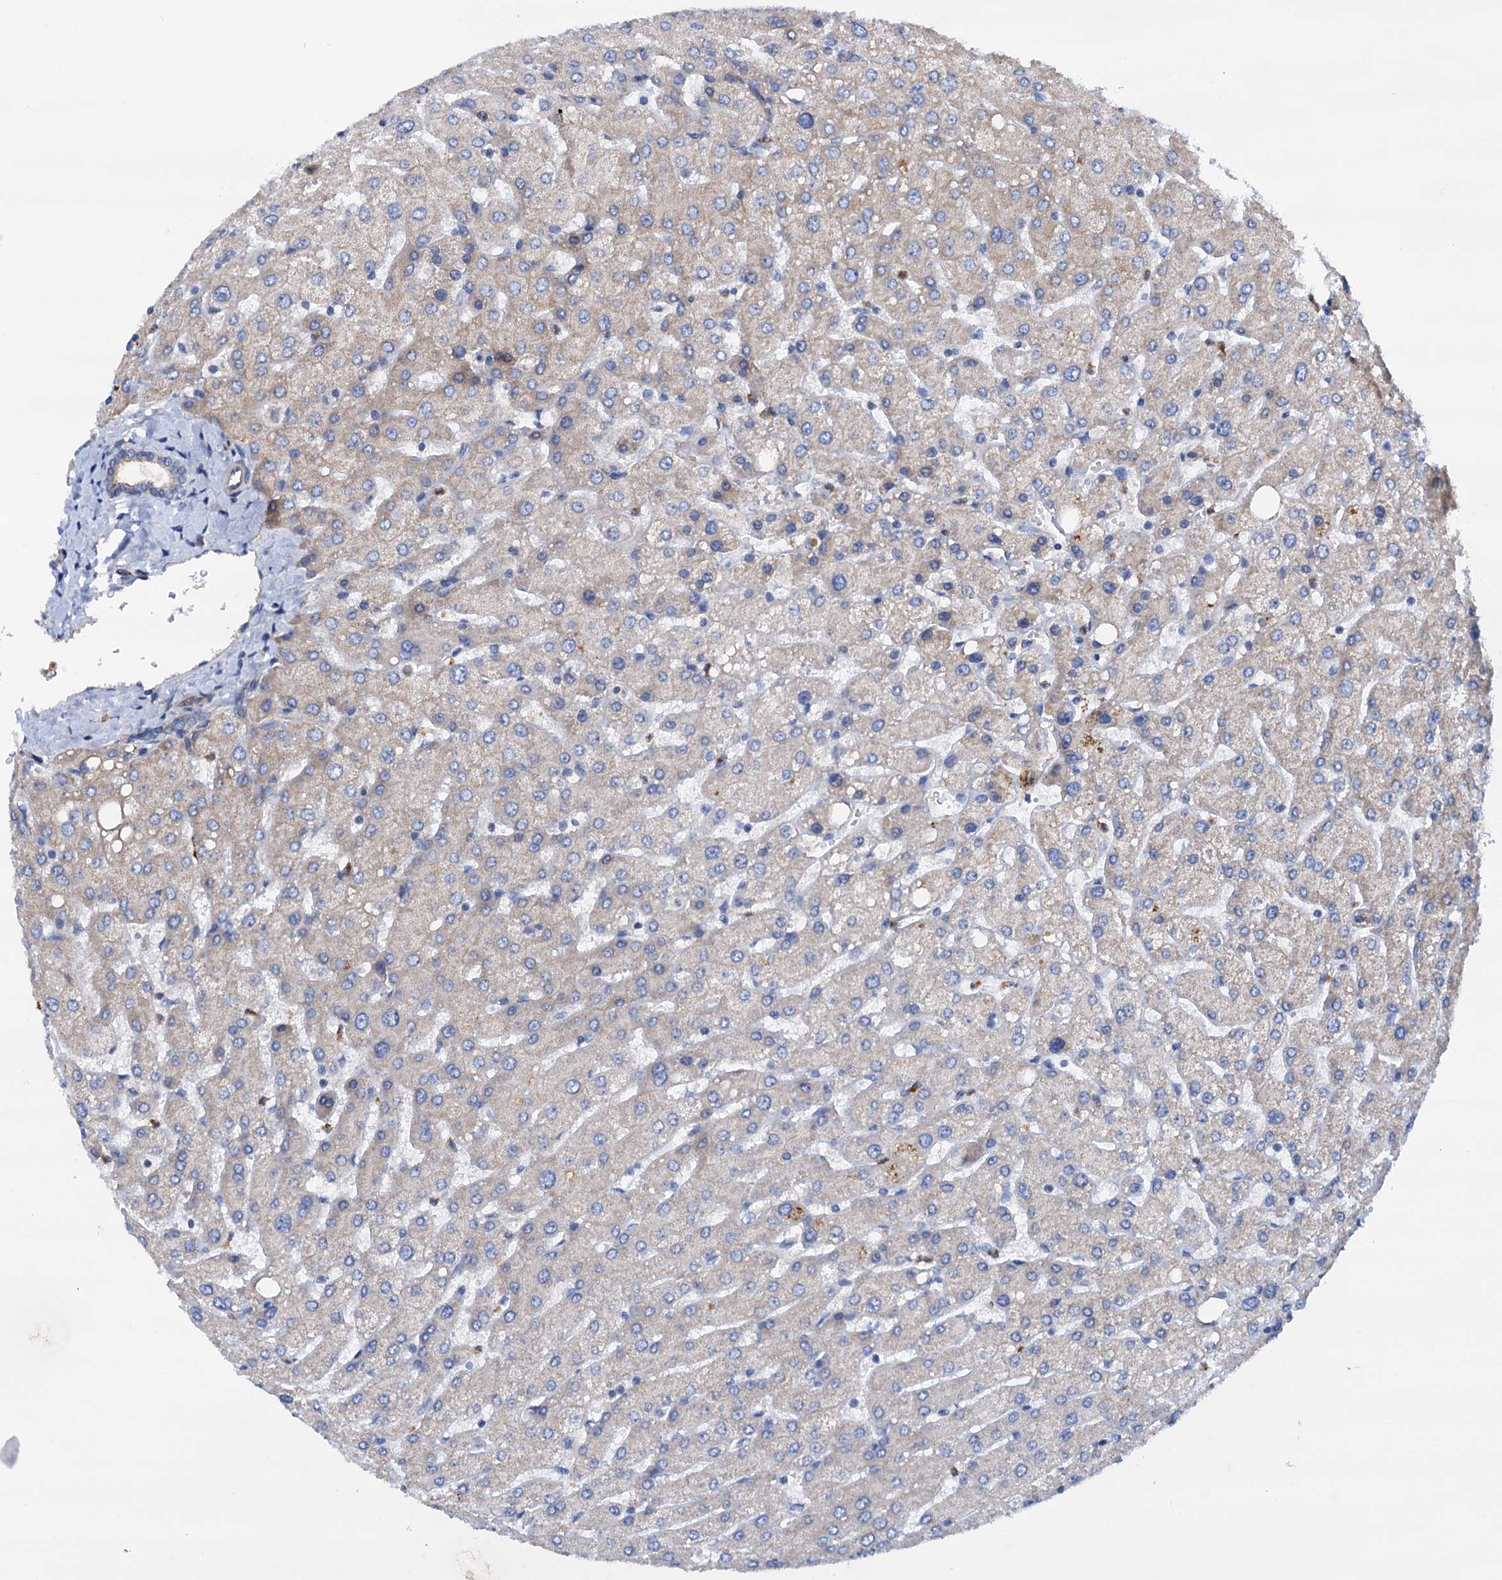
{"staining": {"intensity": "weak", "quantity": "<25%", "location": "cytoplasmic/membranous"}, "tissue": "liver", "cell_type": "Cholangiocytes", "image_type": "normal", "snomed": [{"axis": "morphology", "description": "Normal tissue, NOS"}, {"axis": "topography", "description": "Liver"}], "caption": "A high-resolution photomicrograph shows immunohistochemistry (IHC) staining of benign liver, which exhibits no significant staining in cholangiocytes.", "gene": "RASSF9", "patient": {"sex": "male", "age": 55}}